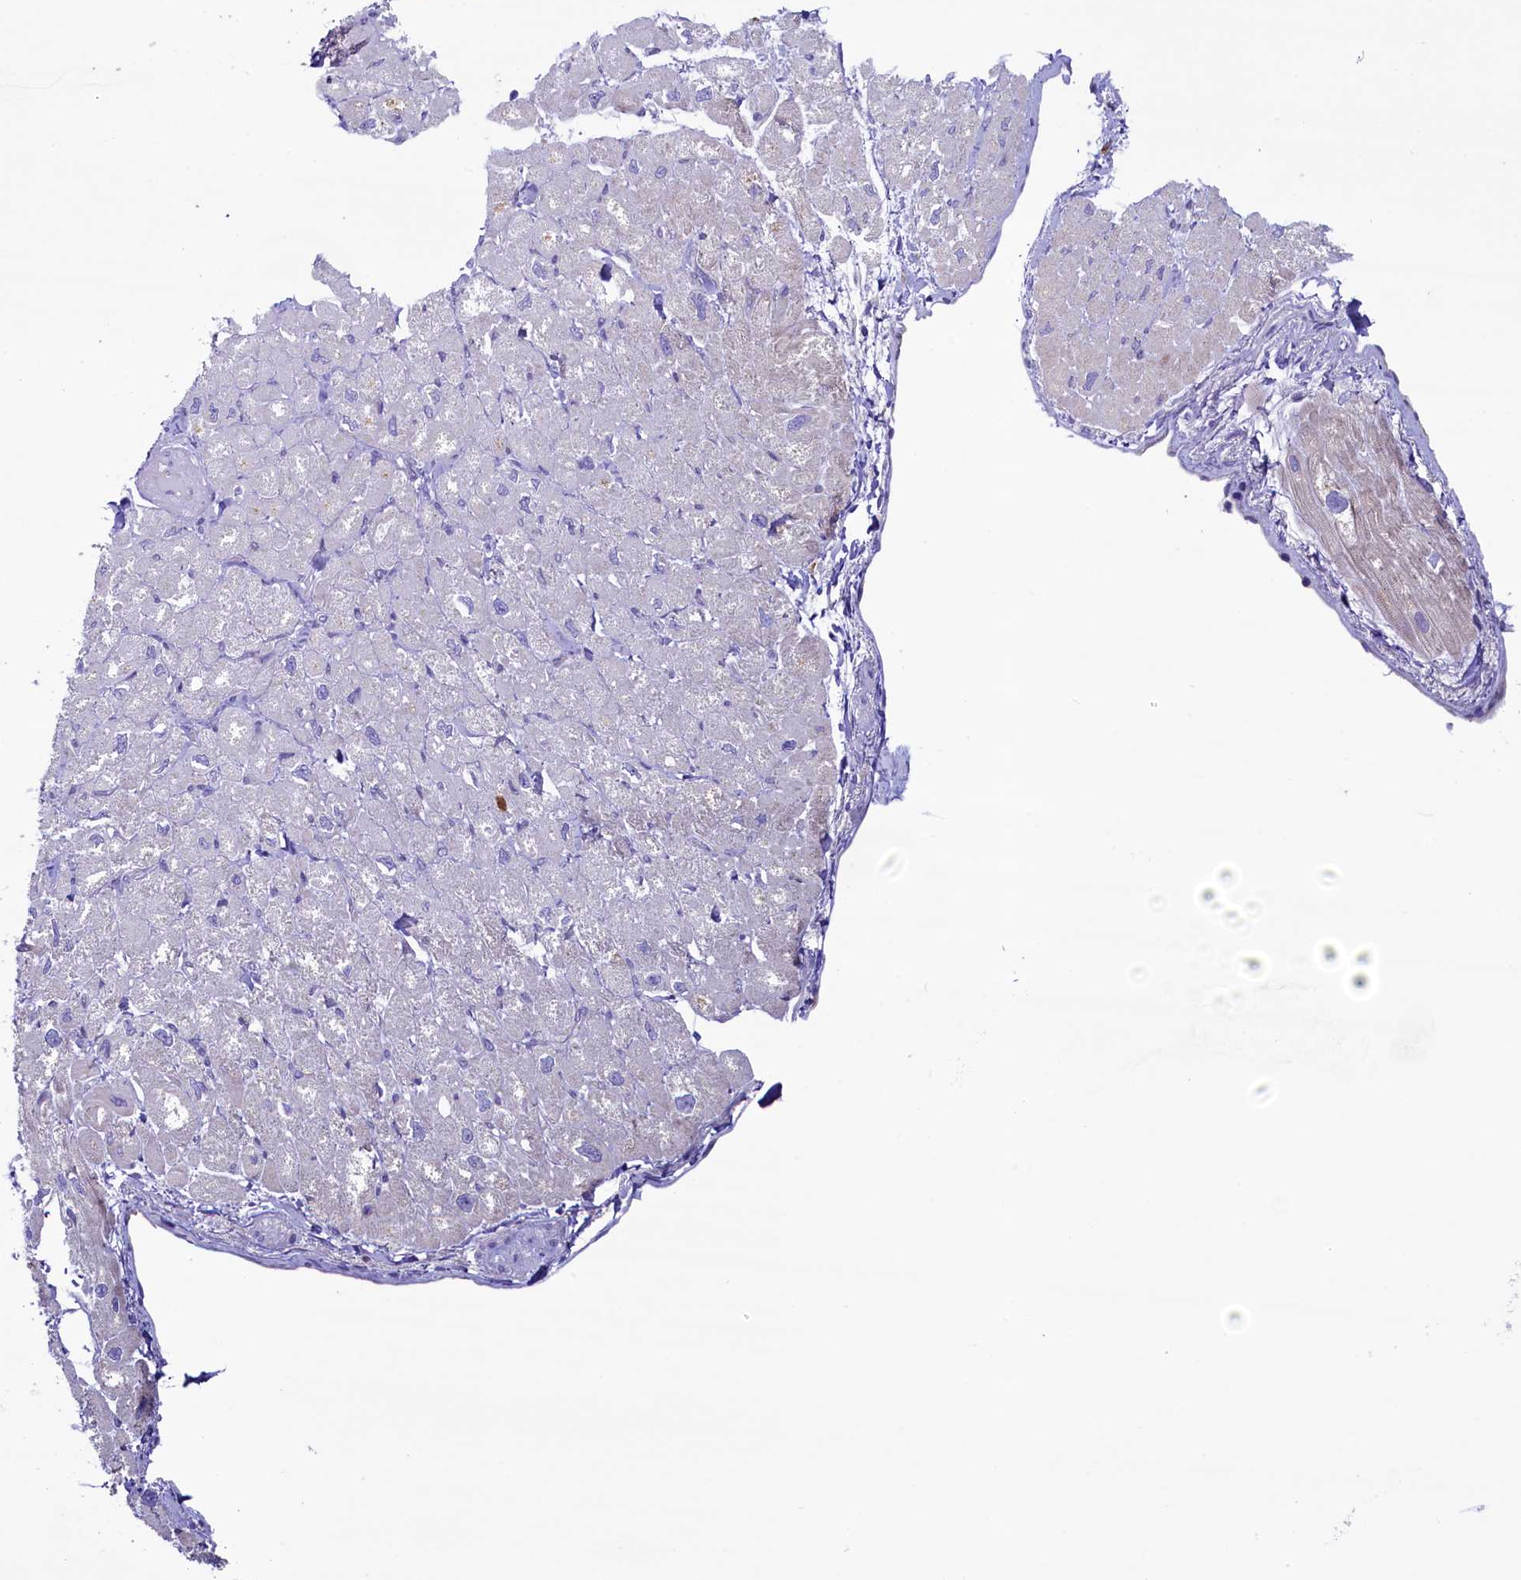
{"staining": {"intensity": "negative", "quantity": "none", "location": "none"}, "tissue": "heart muscle", "cell_type": "Cardiomyocytes", "image_type": "normal", "snomed": [{"axis": "morphology", "description": "Normal tissue, NOS"}, {"axis": "topography", "description": "Heart"}], "caption": "DAB (3,3'-diaminobenzidine) immunohistochemical staining of unremarkable human heart muscle demonstrates no significant positivity in cardiomyocytes.", "gene": "KRBOX5", "patient": {"sex": "male", "age": 65}}